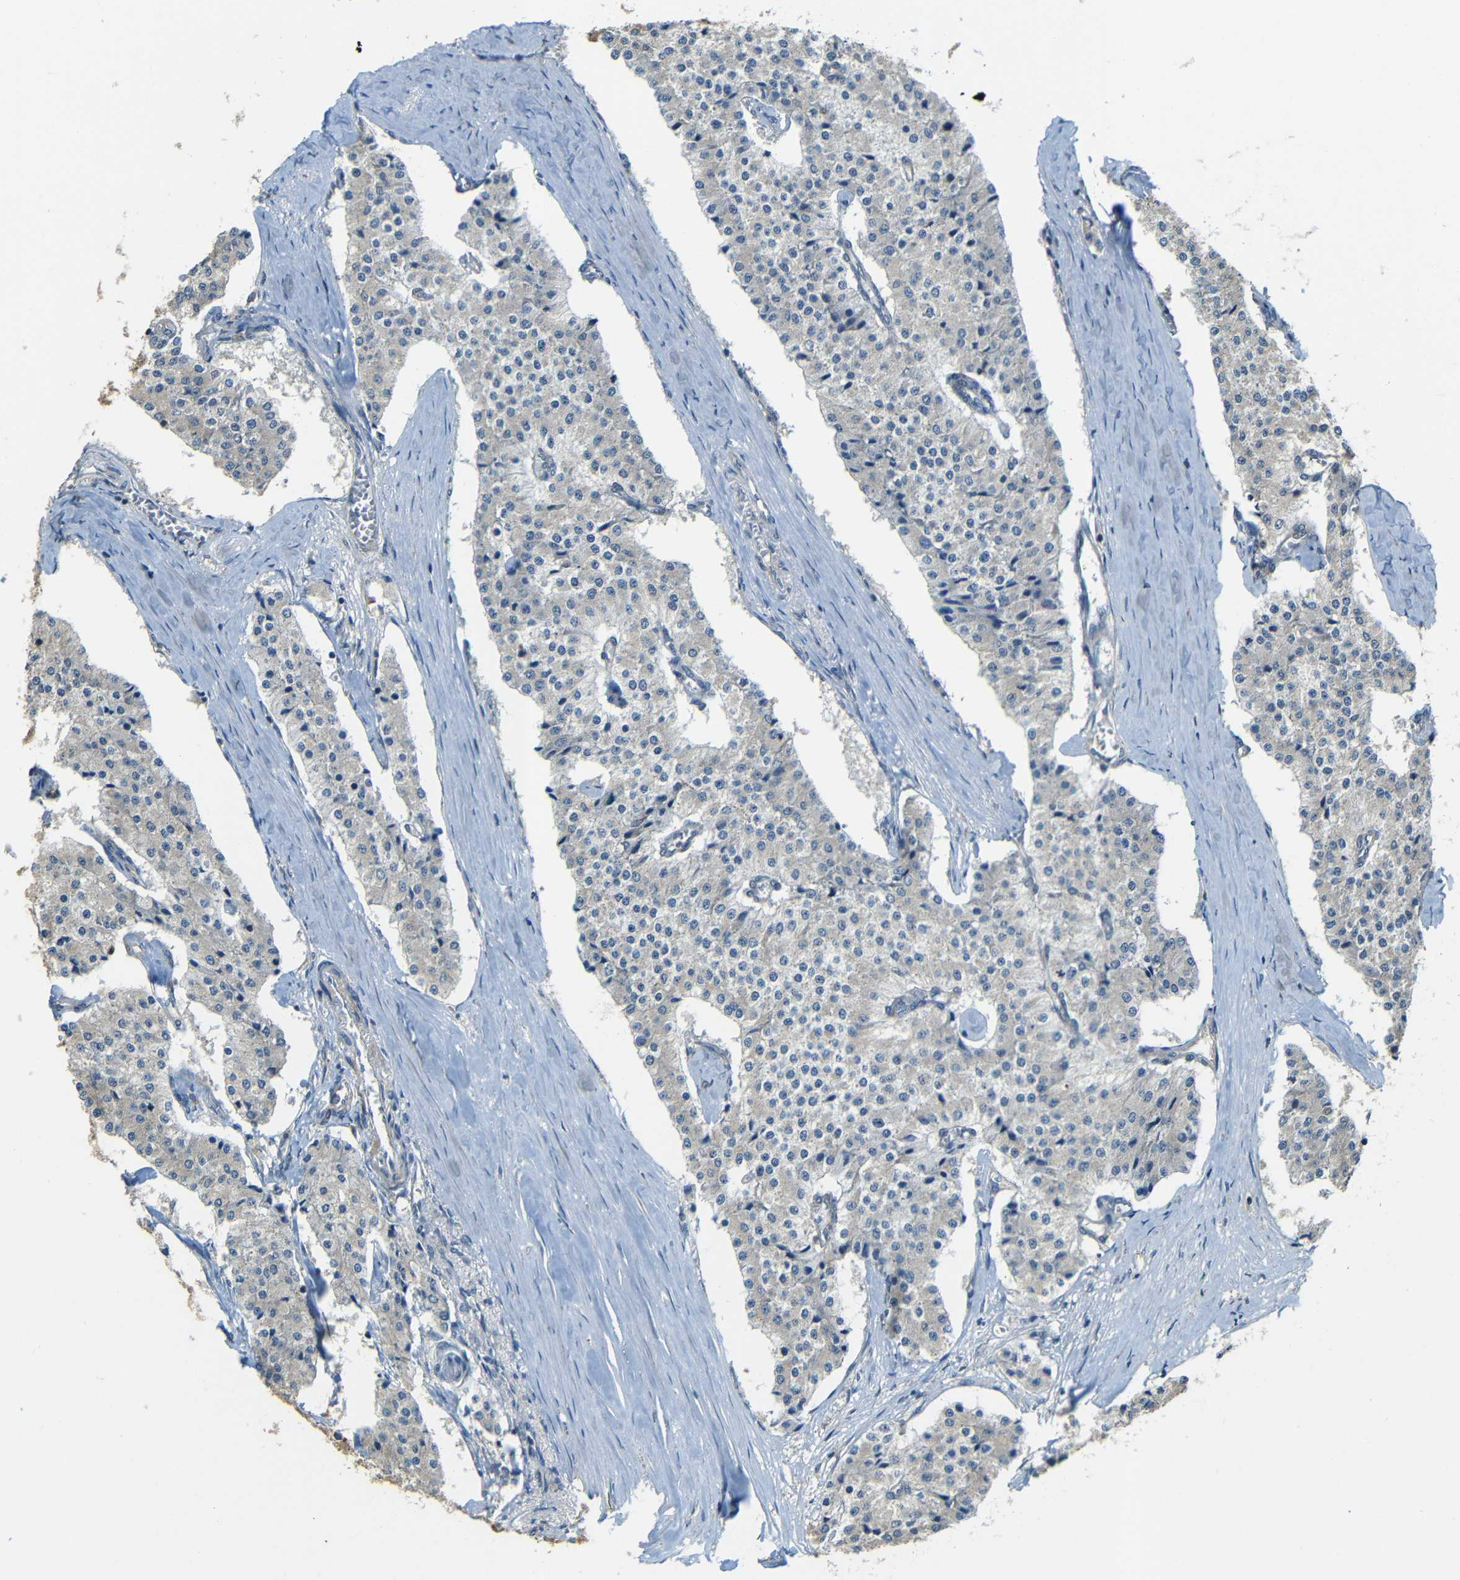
{"staining": {"intensity": "negative", "quantity": "none", "location": "none"}, "tissue": "carcinoid", "cell_type": "Tumor cells", "image_type": "cancer", "snomed": [{"axis": "morphology", "description": "Carcinoid, malignant, NOS"}, {"axis": "topography", "description": "Colon"}], "caption": "This histopathology image is of carcinoid stained with IHC to label a protein in brown with the nuclei are counter-stained blue. There is no staining in tumor cells. (DAB (3,3'-diaminobenzidine) immunohistochemistry with hematoxylin counter stain).", "gene": "FNDC3A", "patient": {"sex": "female", "age": 52}}